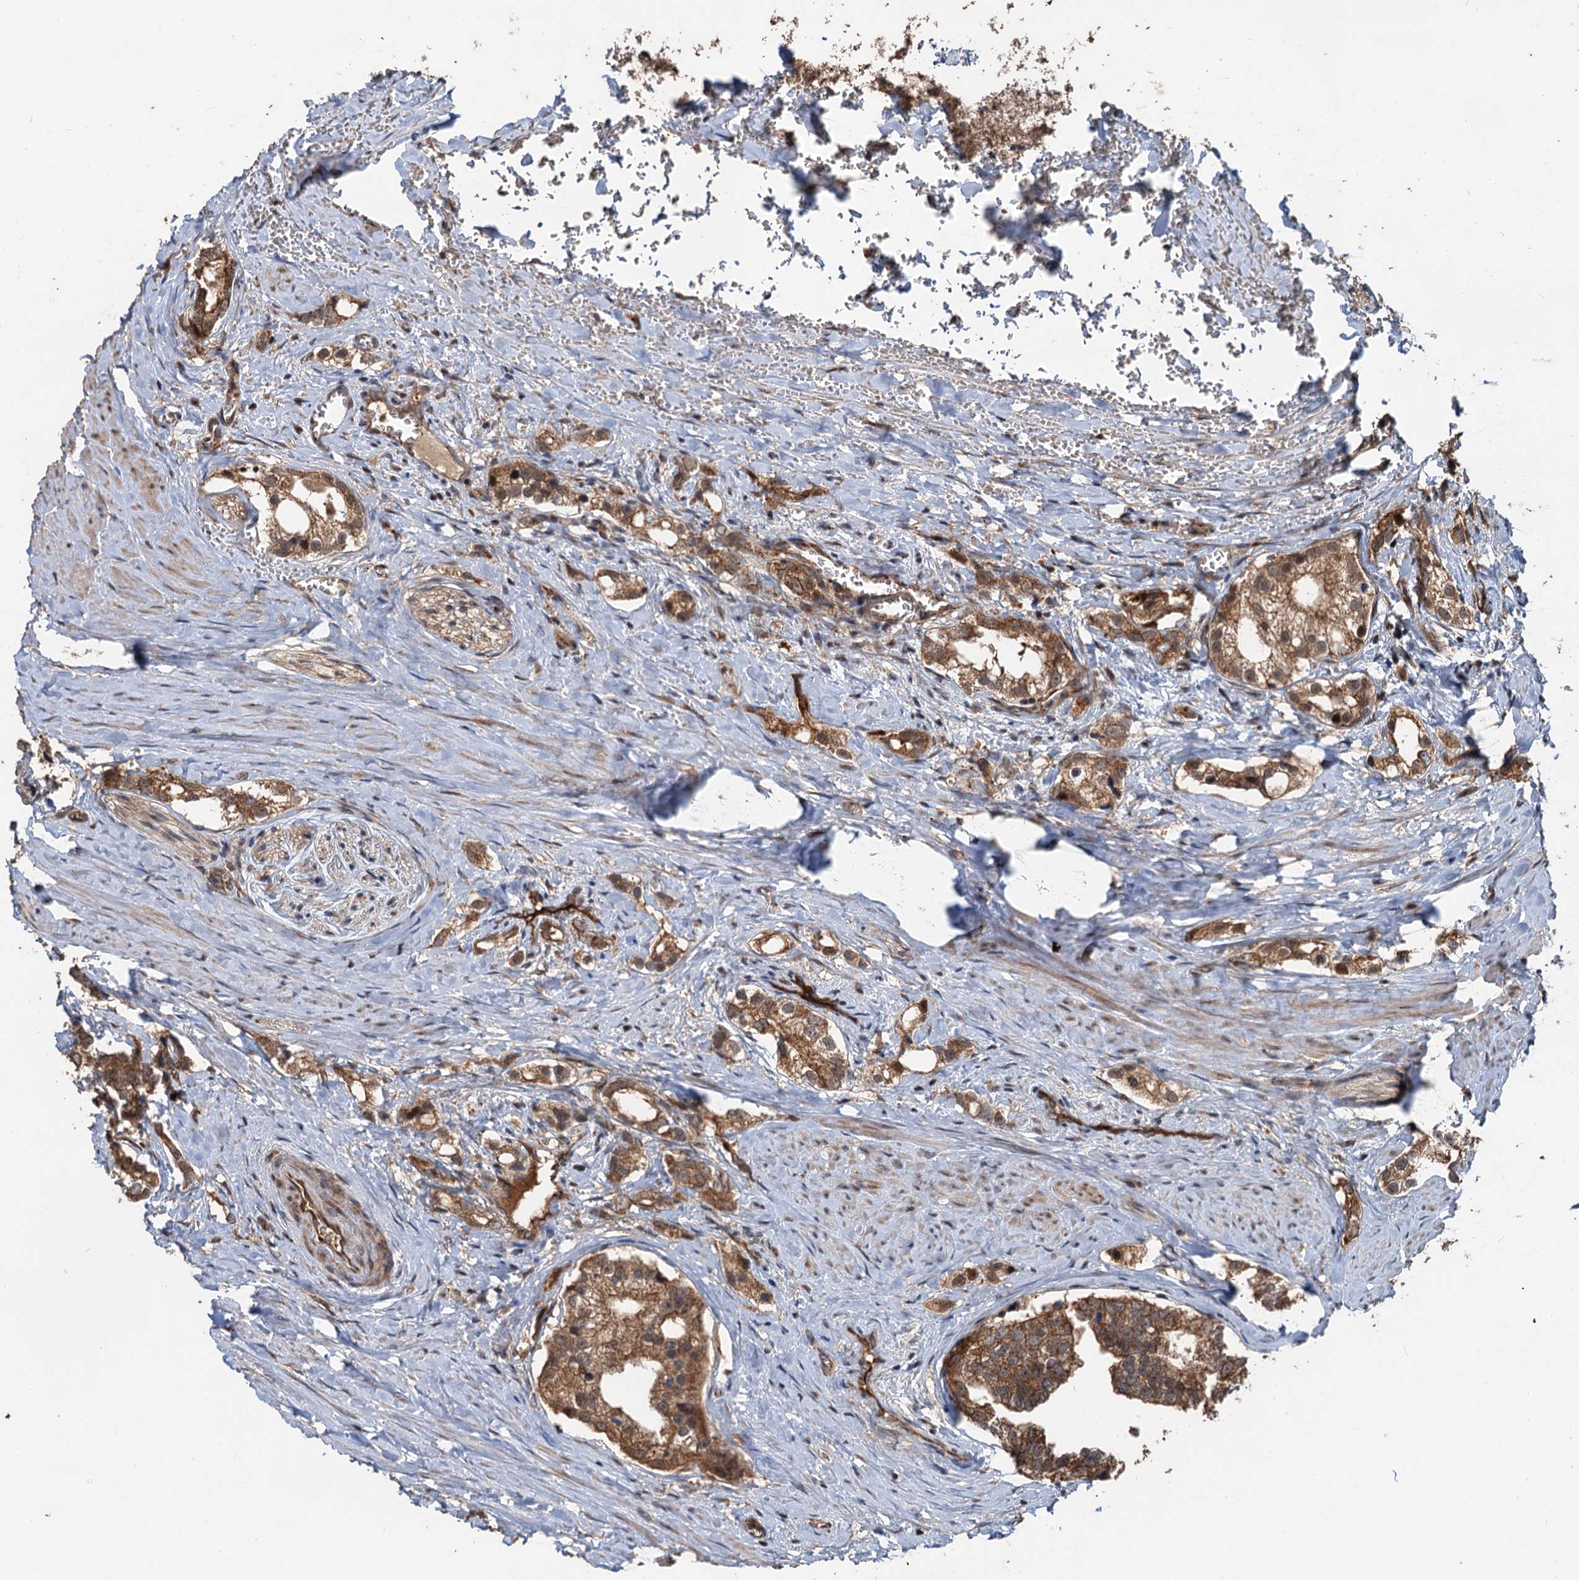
{"staining": {"intensity": "moderate", "quantity": ">75%", "location": "cytoplasmic/membranous"}, "tissue": "prostate cancer", "cell_type": "Tumor cells", "image_type": "cancer", "snomed": [{"axis": "morphology", "description": "Adenocarcinoma, High grade"}, {"axis": "topography", "description": "Prostate"}], "caption": "A brown stain labels moderate cytoplasmic/membranous expression of a protein in prostate cancer (high-grade adenocarcinoma) tumor cells.", "gene": "DEXI", "patient": {"sex": "male", "age": 66}}